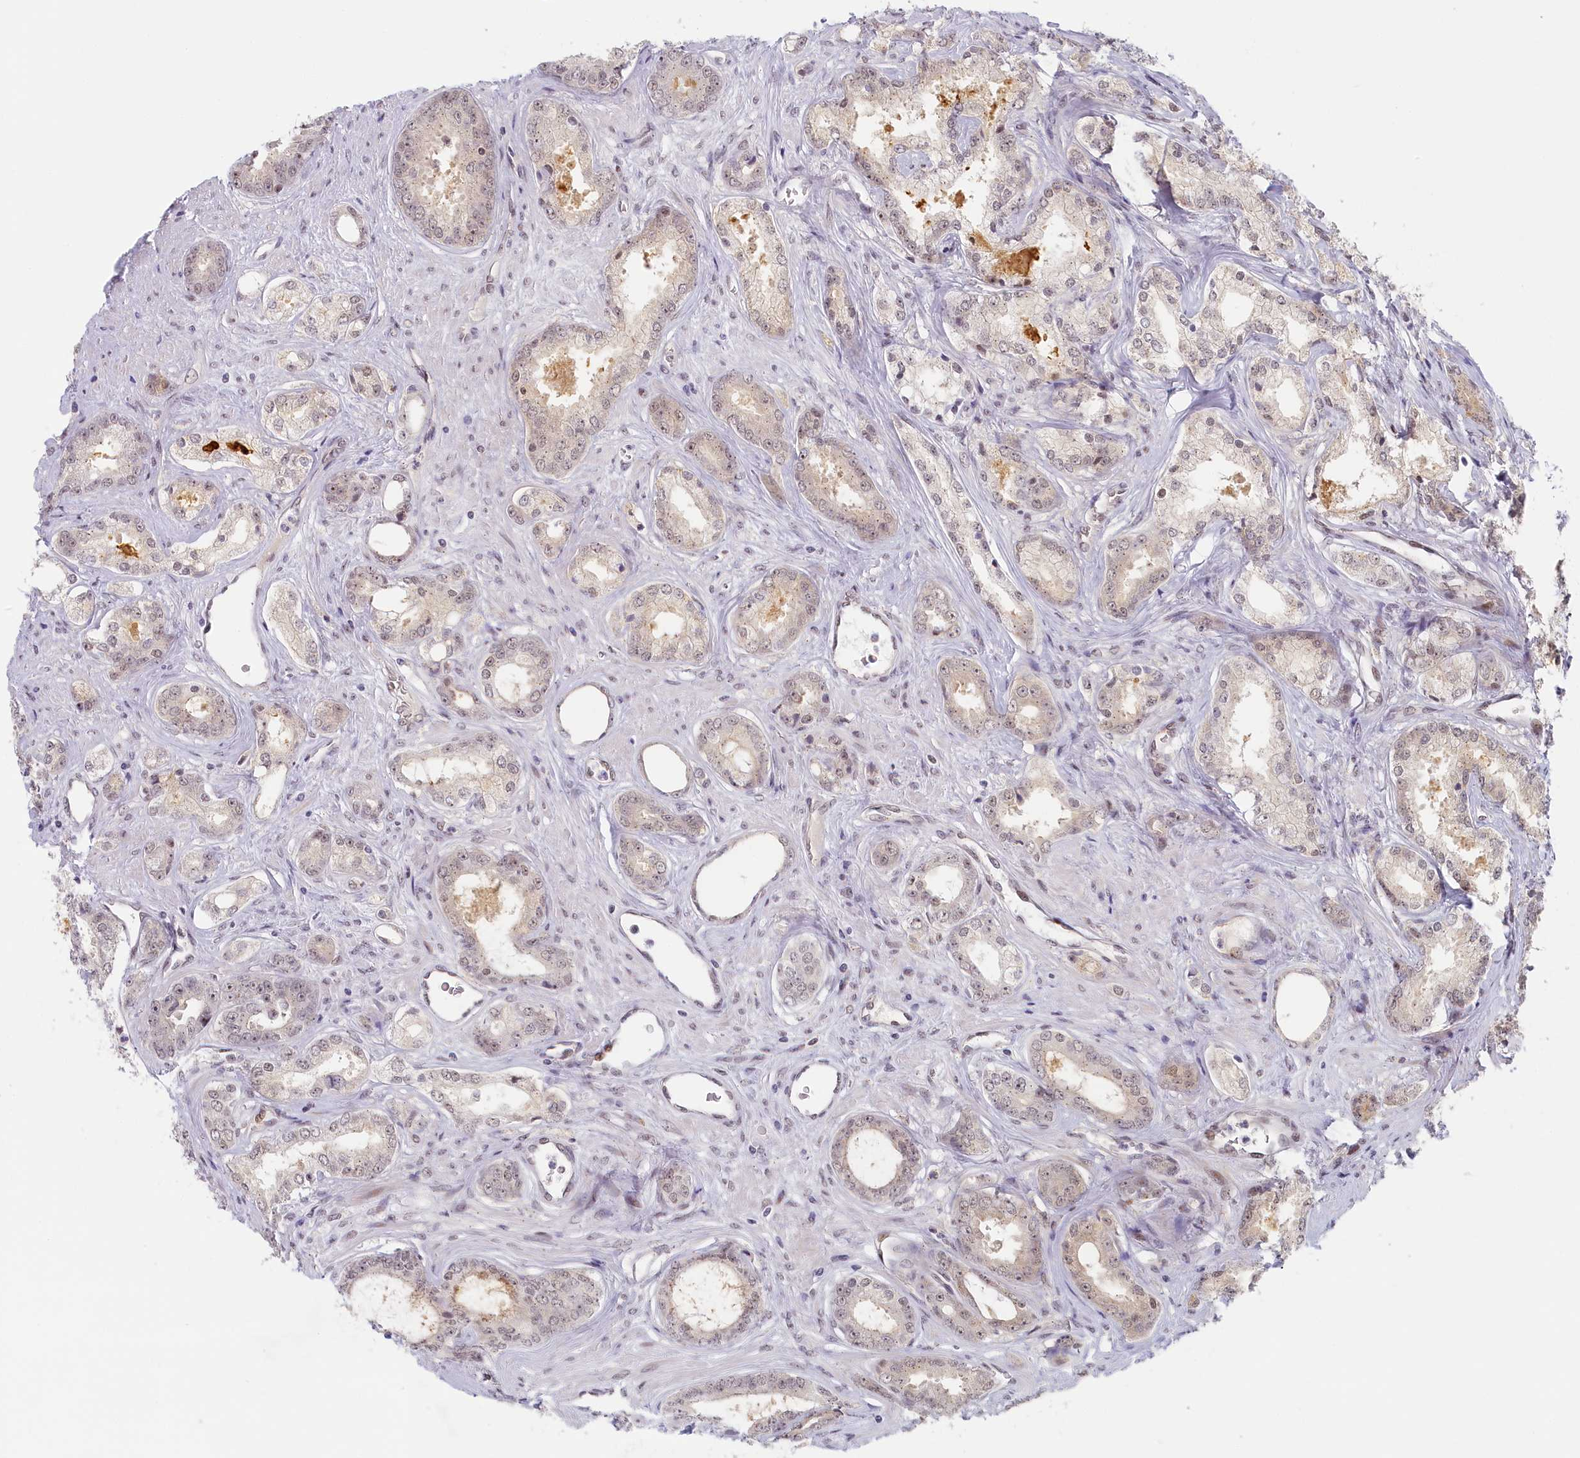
{"staining": {"intensity": "weak", "quantity": "<25%", "location": "nuclear"}, "tissue": "prostate cancer", "cell_type": "Tumor cells", "image_type": "cancer", "snomed": [{"axis": "morphology", "description": "Adenocarcinoma, Low grade"}, {"axis": "topography", "description": "Prostate"}], "caption": "Immunohistochemical staining of human prostate cancer shows no significant positivity in tumor cells.", "gene": "SEC31B", "patient": {"sex": "male", "age": 68}}